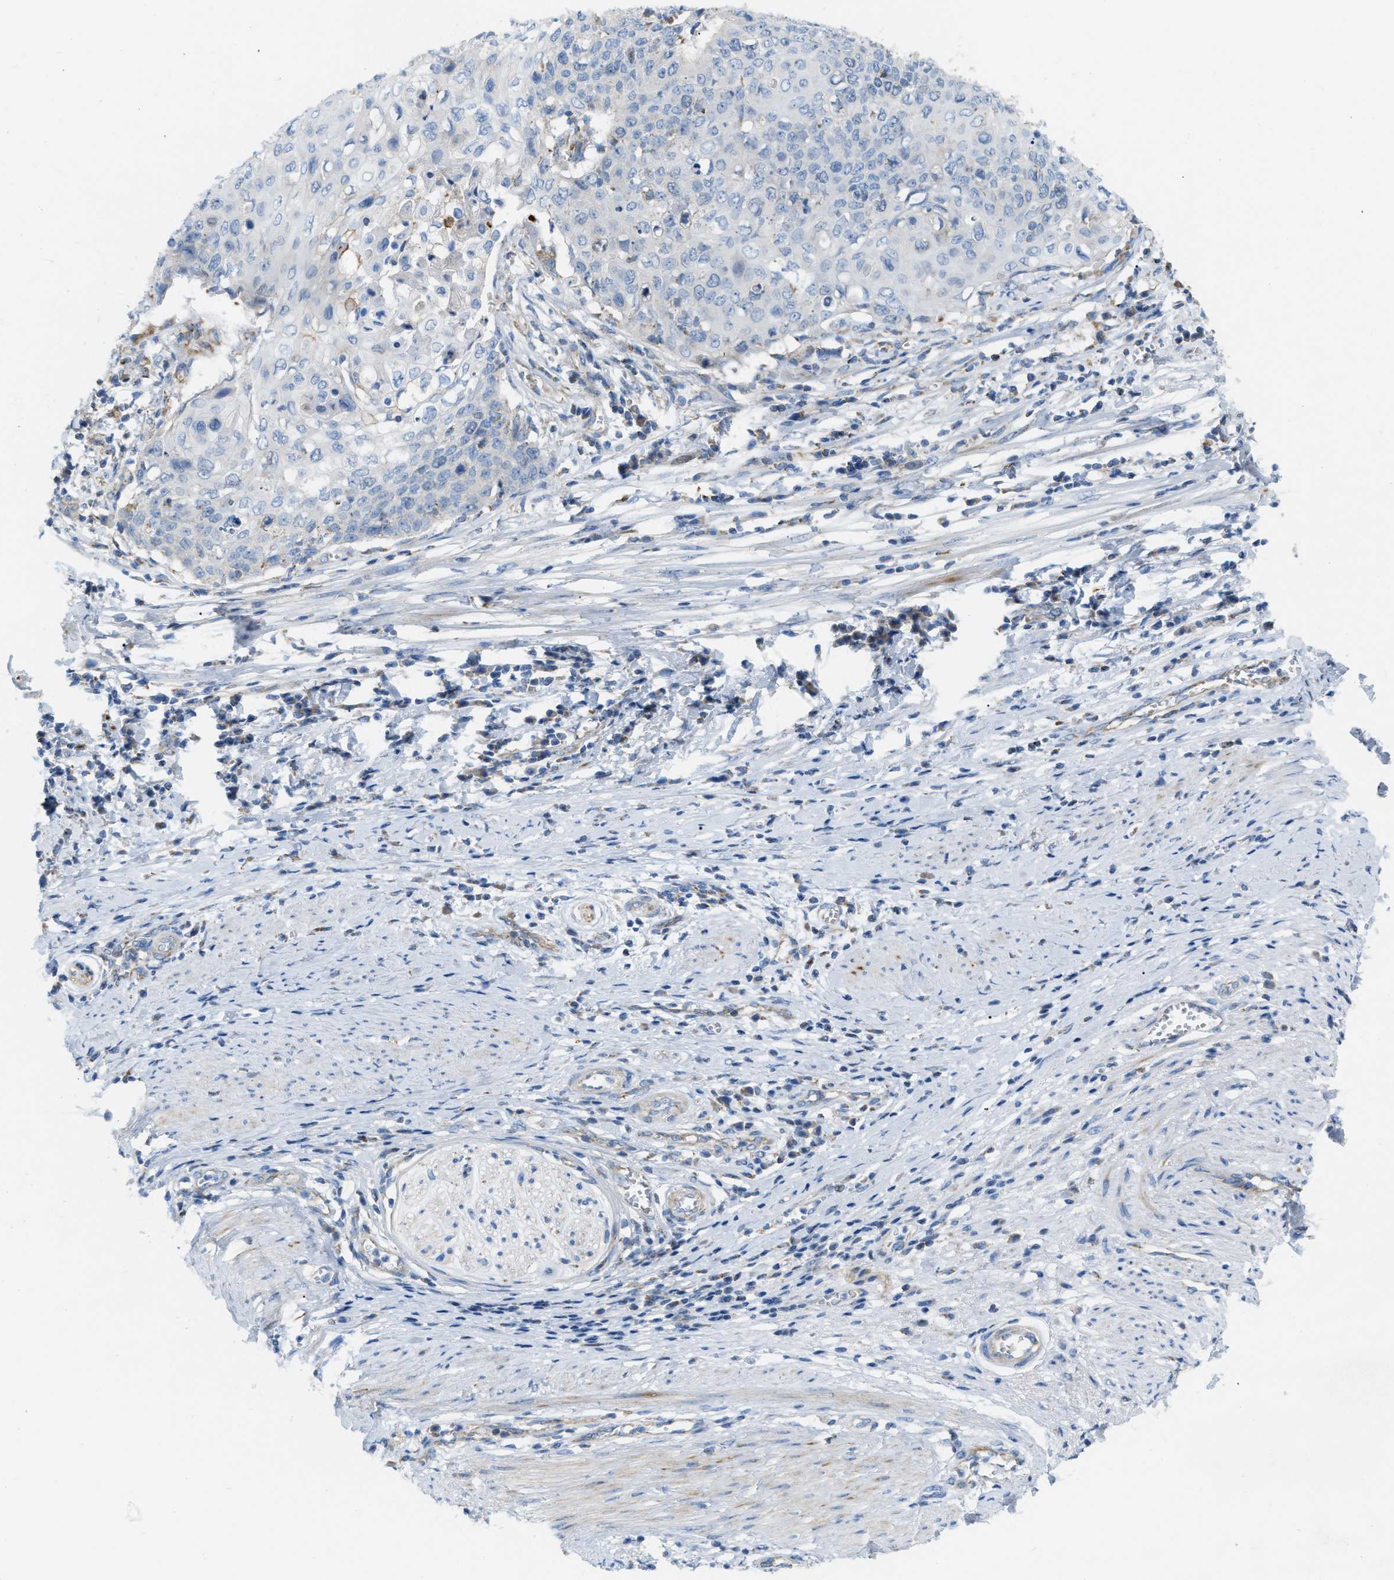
{"staining": {"intensity": "negative", "quantity": "none", "location": "none"}, "tissue": "cervical cancer", "cell_type": "Tumor cells", "image_type": "cancer", "snomed": [{"axis": "morphology", "description": "Squamous cell carcinoma, NOS"}, {"axis": "topography", "description": "Cervix"}], "caption": "Immunohistochemistry (IHC) histopathology image of squamous cell carcinoma (cervical) stained for a protein (brown), which displays no positivity in tumor cells.", "gene": "JADE1", "patient": {"sex": "female", "age": 39}}